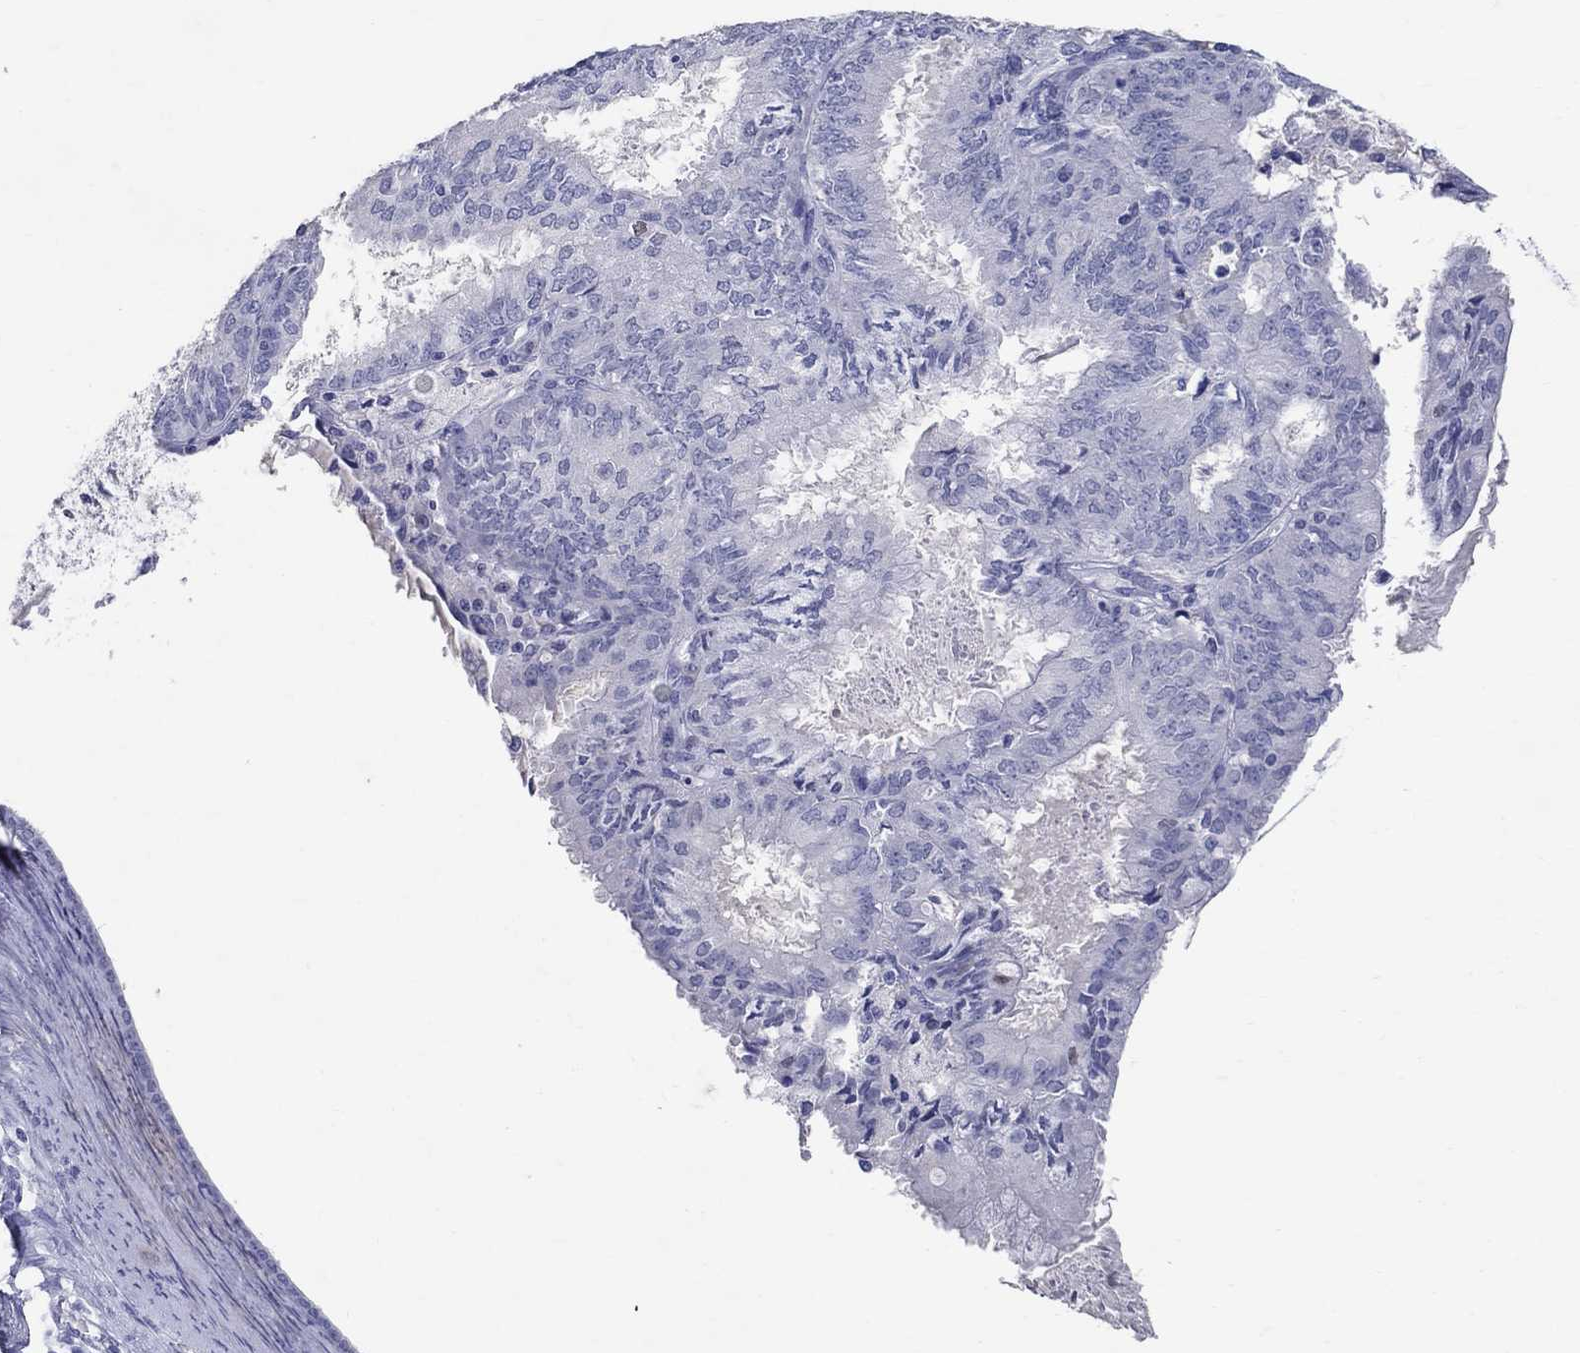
{"staining": {"intensity": "negative", "quantity": "none", "location": "none"}, "tissue": "endometrial cancer", "cell_type": "Tumor cells", "image_type": "cancer", "snomed": [{"axis": "morphology", "description": "Adenocarcinoma, NOS"}, {"axis": "topography", "description": "Endometrium"}], "caption": "A high-resolution photomicrograph shows immunohistochemistry (IHC) staining of adenocarcinoma (endometrial), which reveals no significant expression in tumor cells.", "gene": "SOX2", "patient": {"sex": "female", "age": 57}}